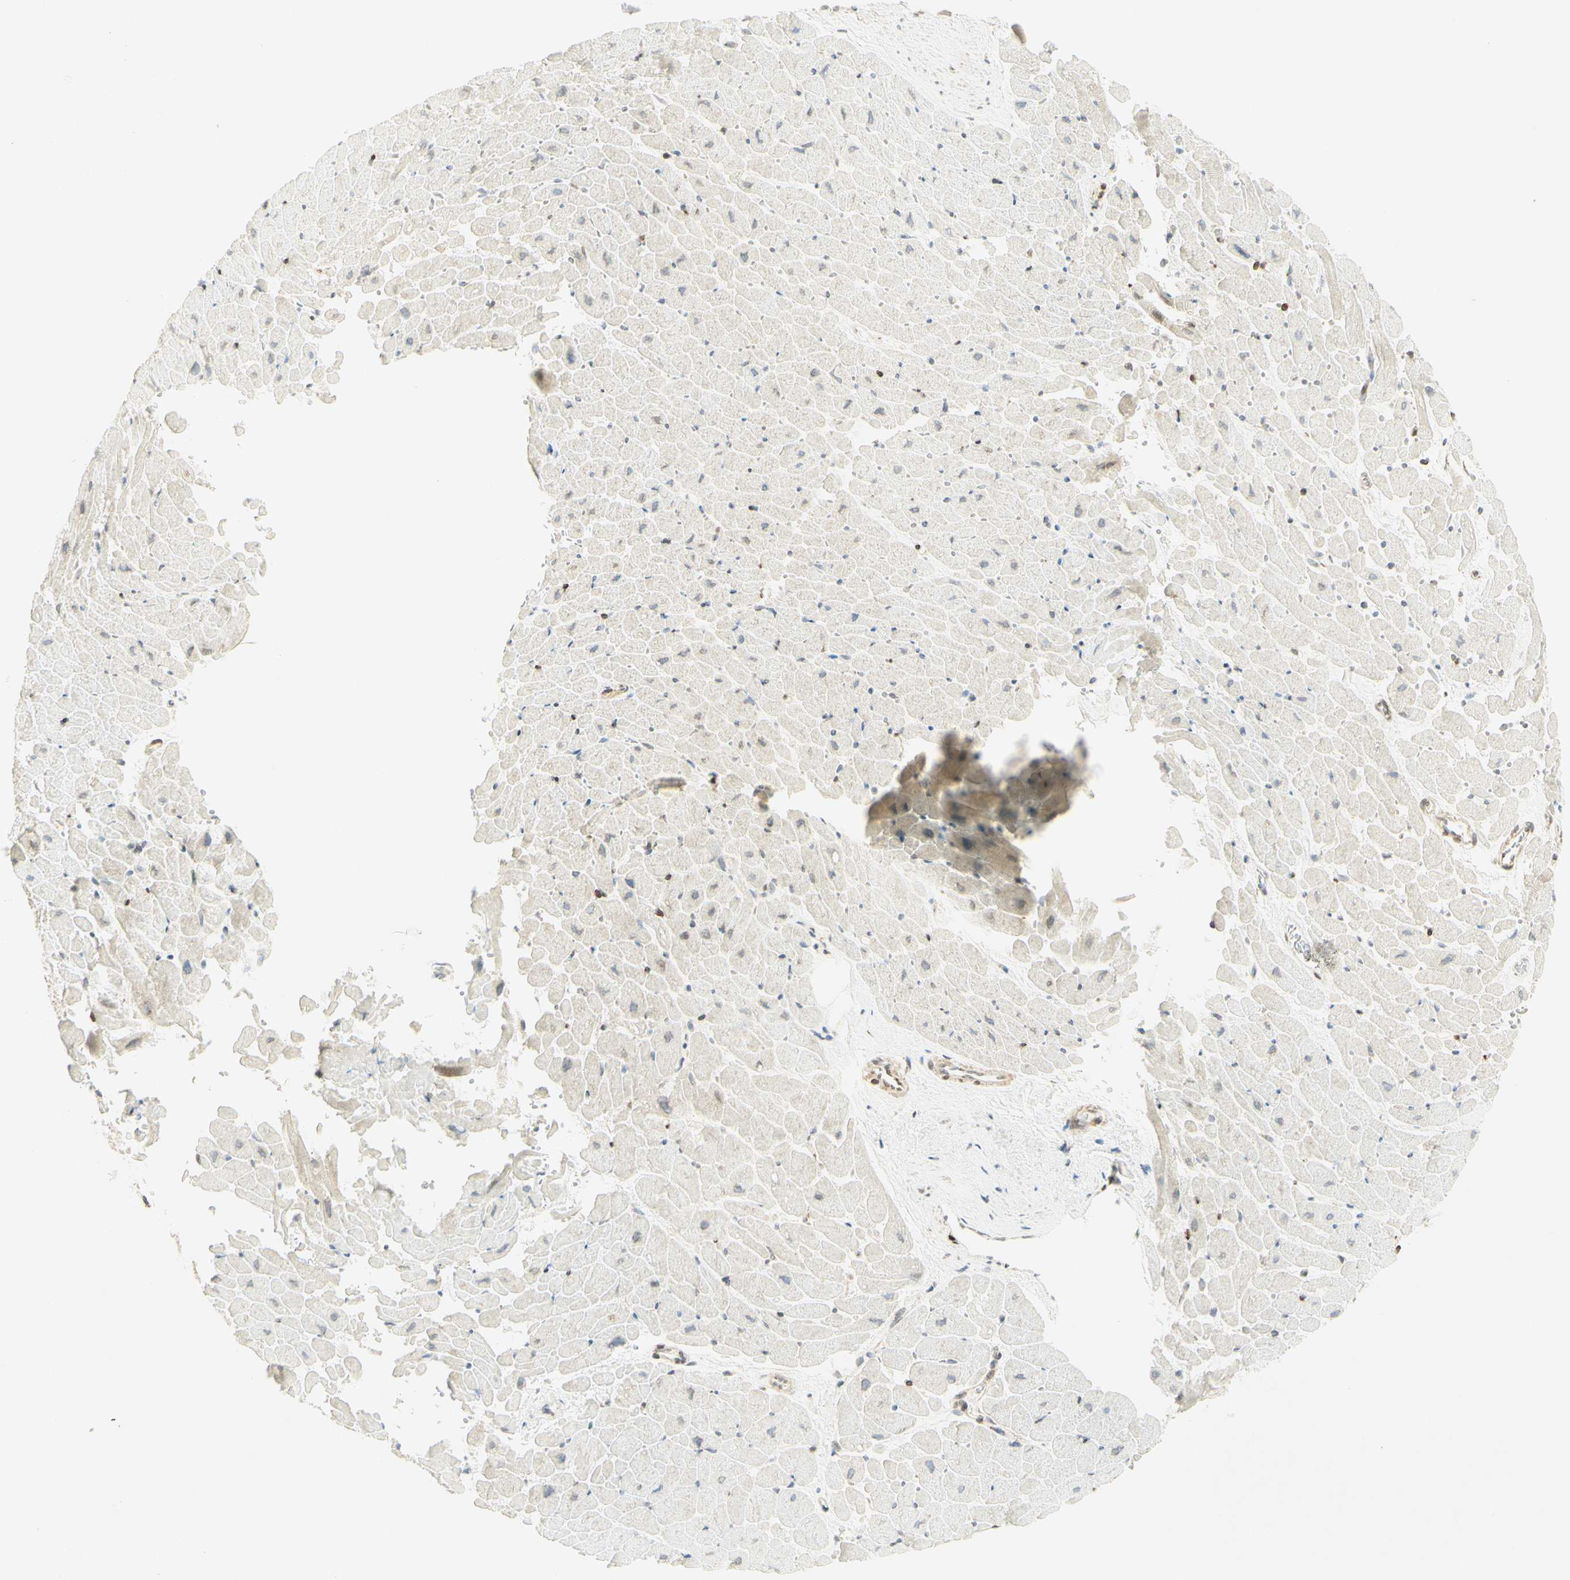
{"staining": {"intensity": "moderate", "quantity": "<25%", "location": "nuclear"}, "tissue": "heart muscle", "cell_type": "Cardiomyocytes", "image_type": "normal", "snomed": [{"axis": "morphology", "description": "Normal tissue, NOS"}, {"axis": "topography", "description": "Heart"}], "caption": "This micrograph demonstrates immunohistochemistry (IHC) staining of benign human heart muscle, with low moderate nuclear expression in about <25% of cardiomyocytes.", "gene": "E2F1", "patient": {"sex": "male", "age": 45}}